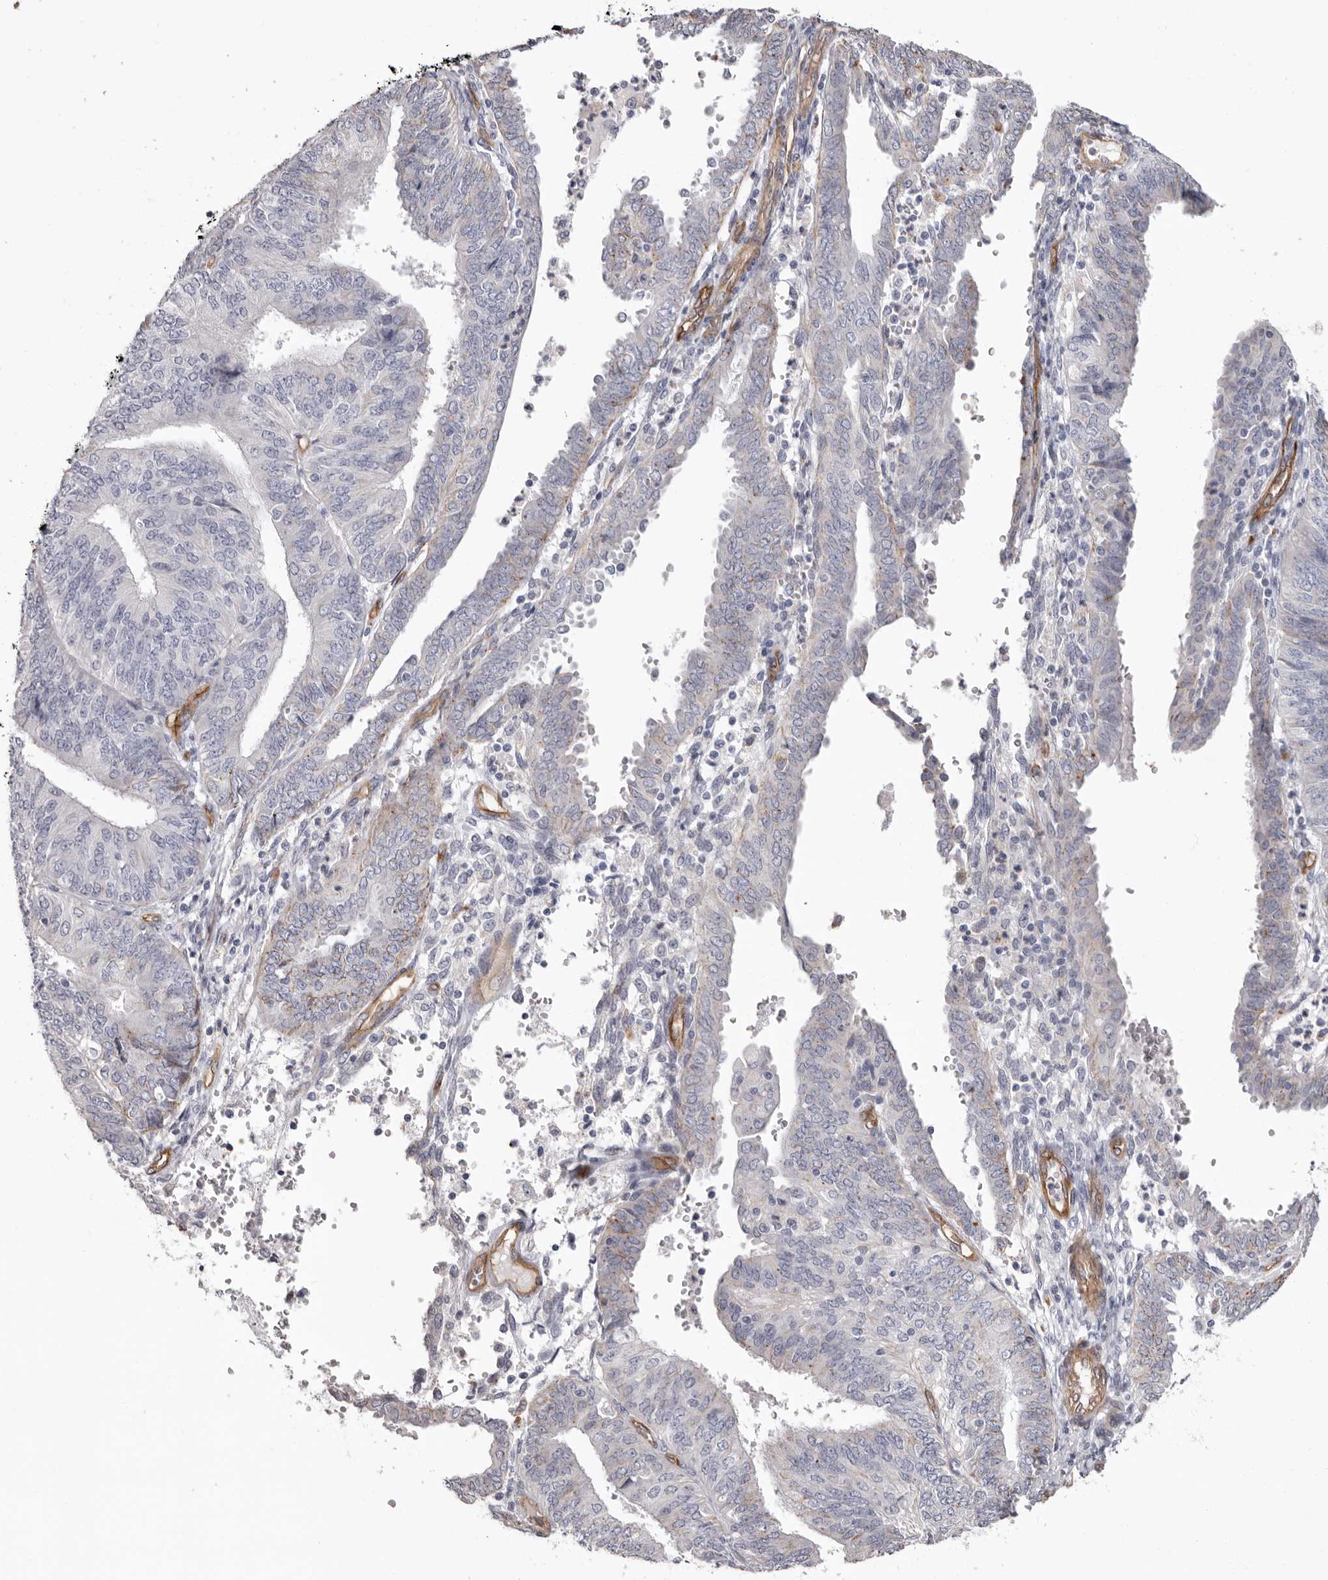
{"staining": {"intensity": "negative", "quantity": "none", "location": "none"}, "tissue": "endometrial cancer", "cell_type": "Tumor cells", "image_type": "cancer", "snomed": [{"axis": "morphology", "description": "Adenocarcinoma, NOS"}, {"axis": "topography", "description": "Endometrium"}], "caption": "This micrograph is of adenocarcinoma (endometrial) stained with immunohistochemistry (IHC) to label a protein in brown with the nuclei are counter-stained blue. There is no positivity in tumor cells. (Immunohistochemistry, brightfield microscopy, high magnification).", "gene": "ADGRL4", "patient": {"sex": "female", "age": 58}}